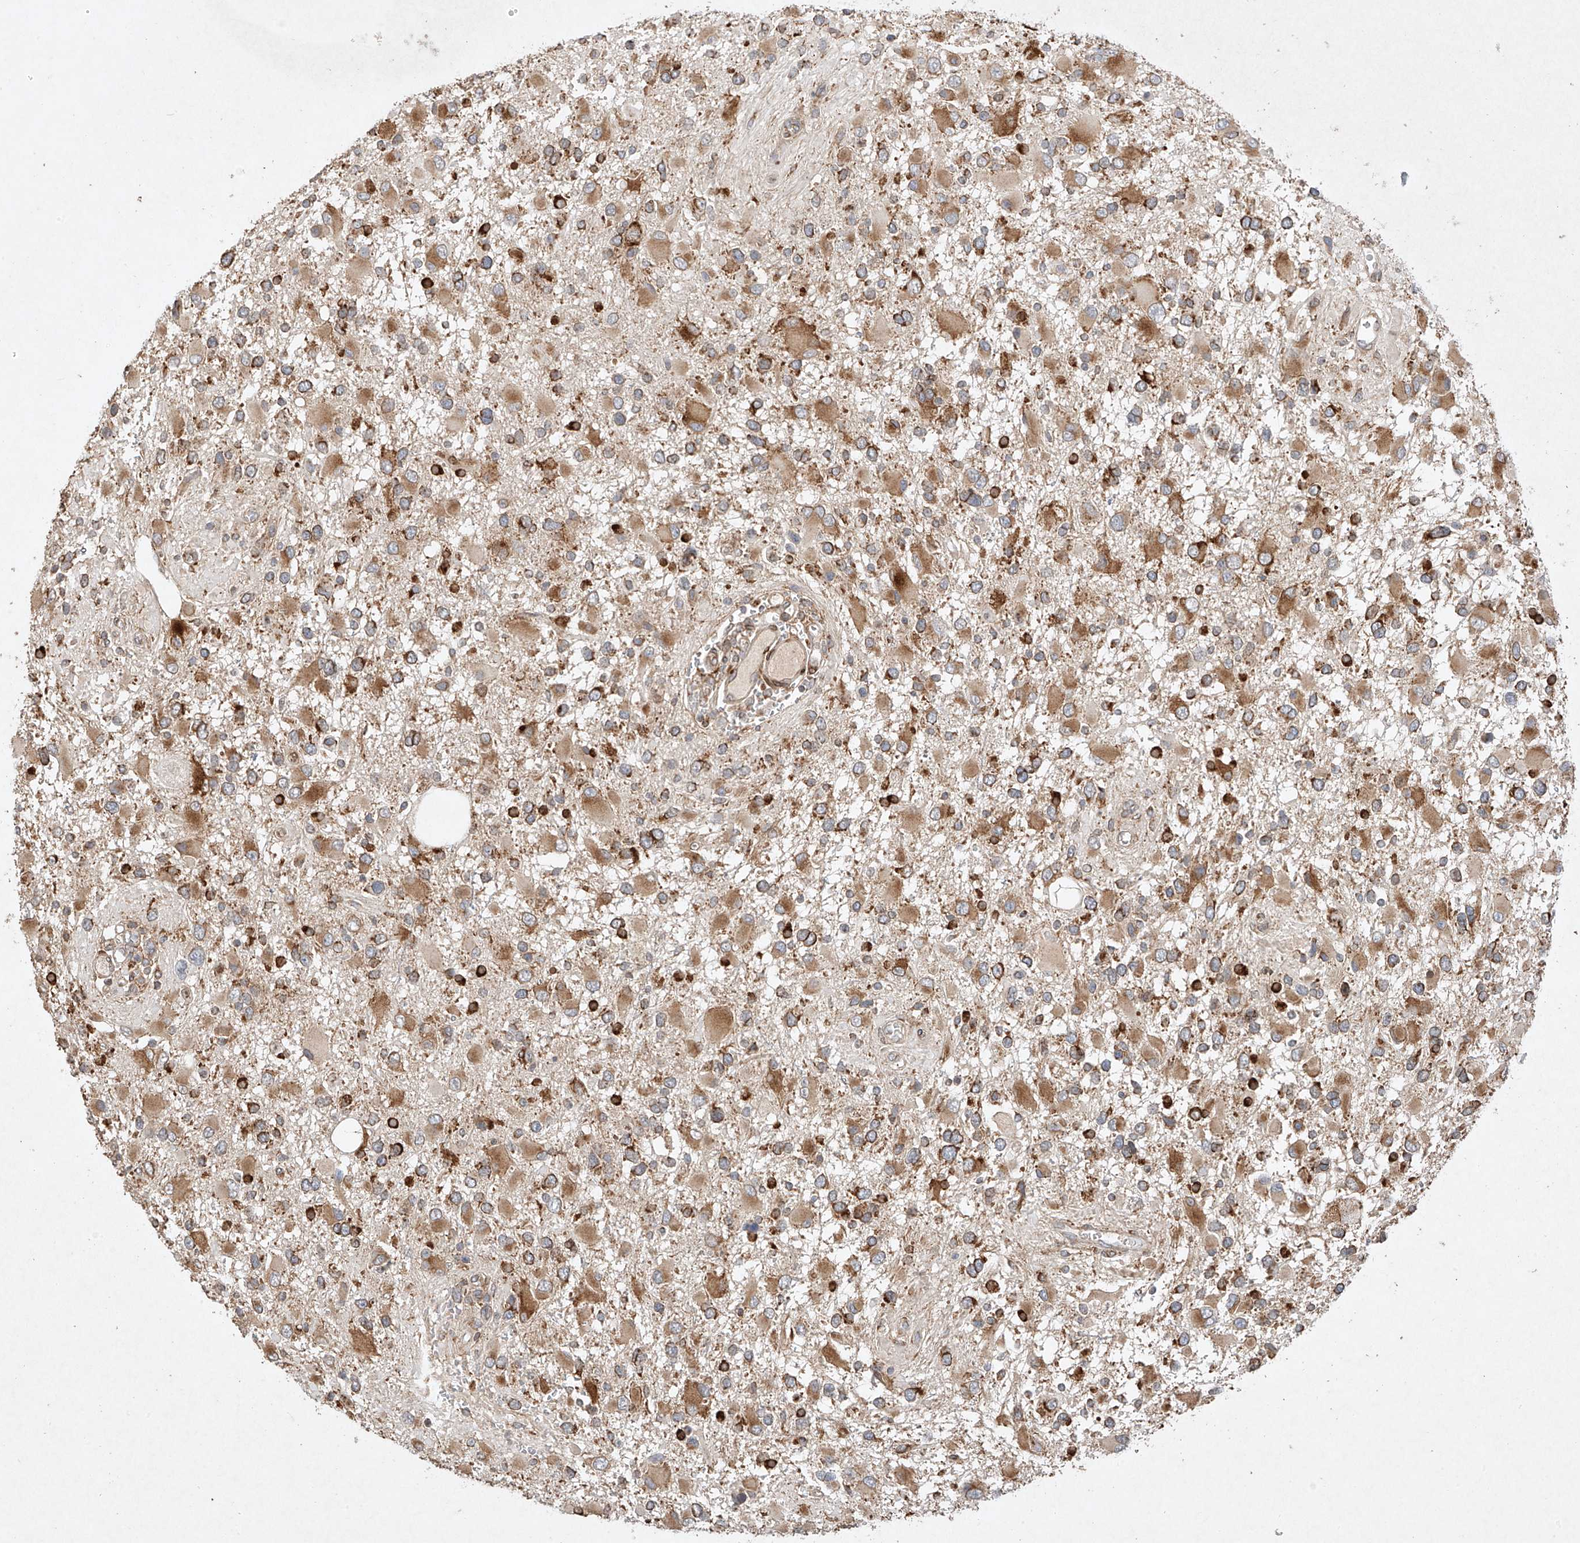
{"staining": {"intensity": "strong", "quantity": "25%-75%", "location": "cytoplasmic/membranous"}, "tissue": "glioma", "cell_type": "Tumor cells", "image_type": "cancer", "snomed": [{"axis": "morphology", "description": "Glioma, malignant, High grade"}, {"axis": "topography", "description": "Brain"}], "caption": "This is an image of IHC staining of glioma, which shows strong positivity in the cytoplasmic/membranous of tumor cells.", "gene": "SEMA3B", "patient": {"sex": "male", "age": 53}}